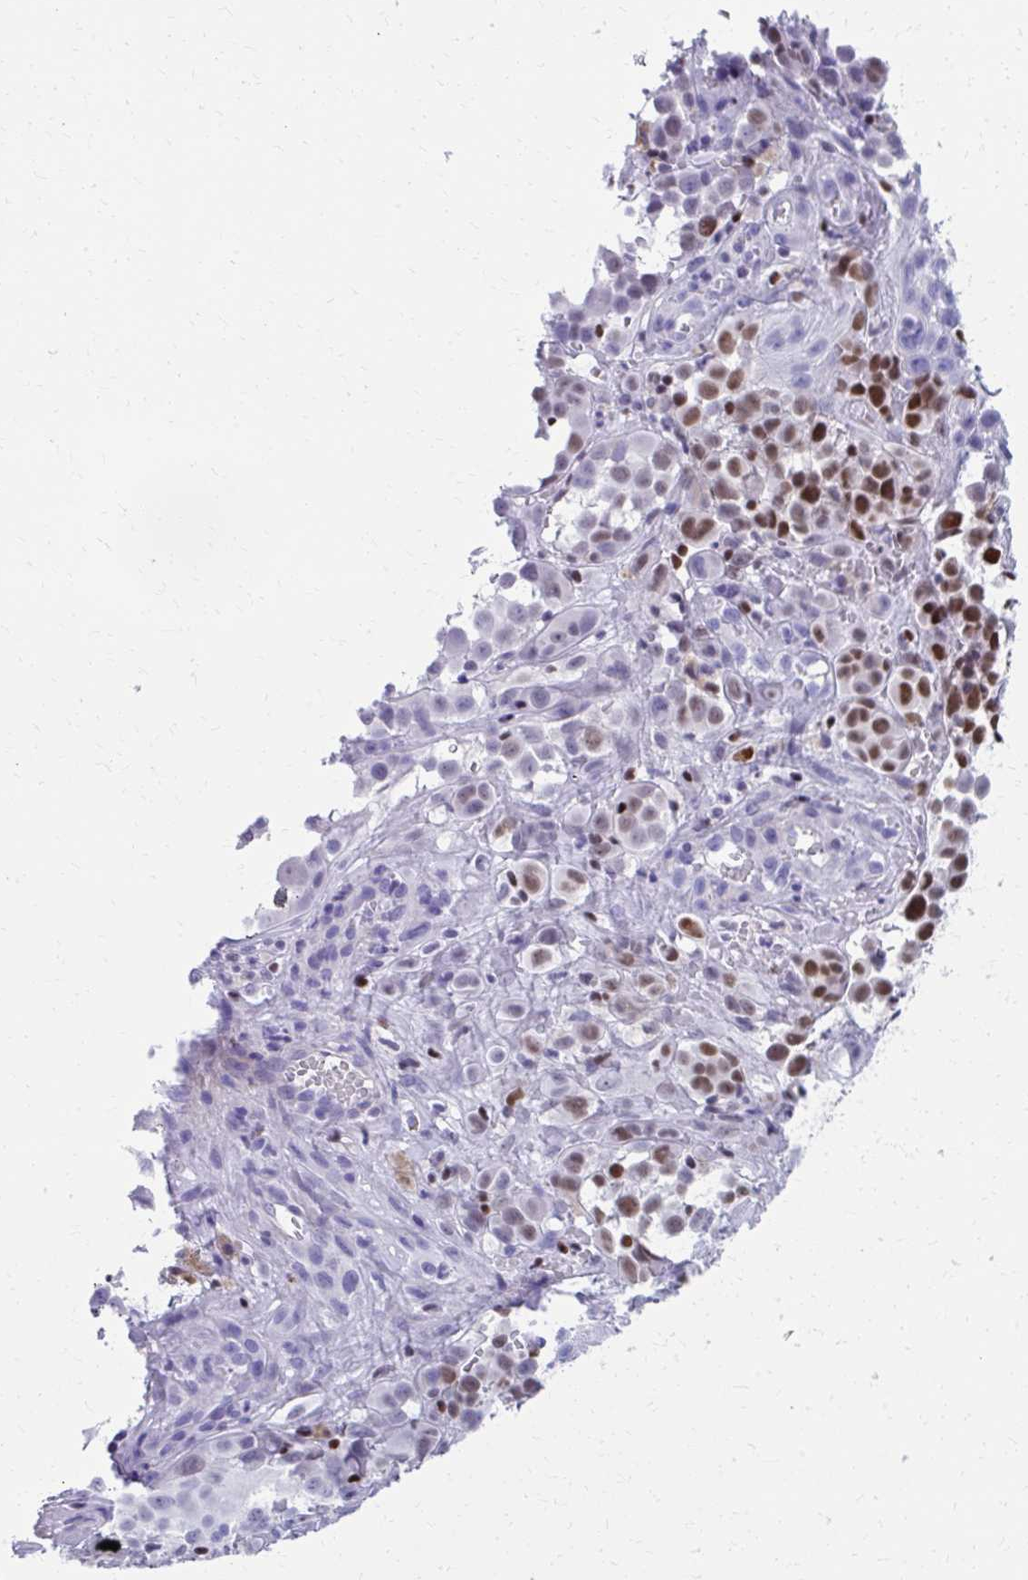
{"staining": {"intensity": "moderate", "quantity": "25%-75%", "location": "nuclear"}, "tissue": "melanoma", "cell_type": "Tumor cells", "image_type": "cancer", "snomed": [{"axis": "morphology", "description": "Malignant melanoma, NOS"}, {"axis": "topography", "description": "Skin"}], "caption": "A histopathology image of human melanoma stained for a protein shows moderate nuclear brown staining in tumor cells.", "gene": "RUNX3", "patient": {"sex": "male", "age": 64}}